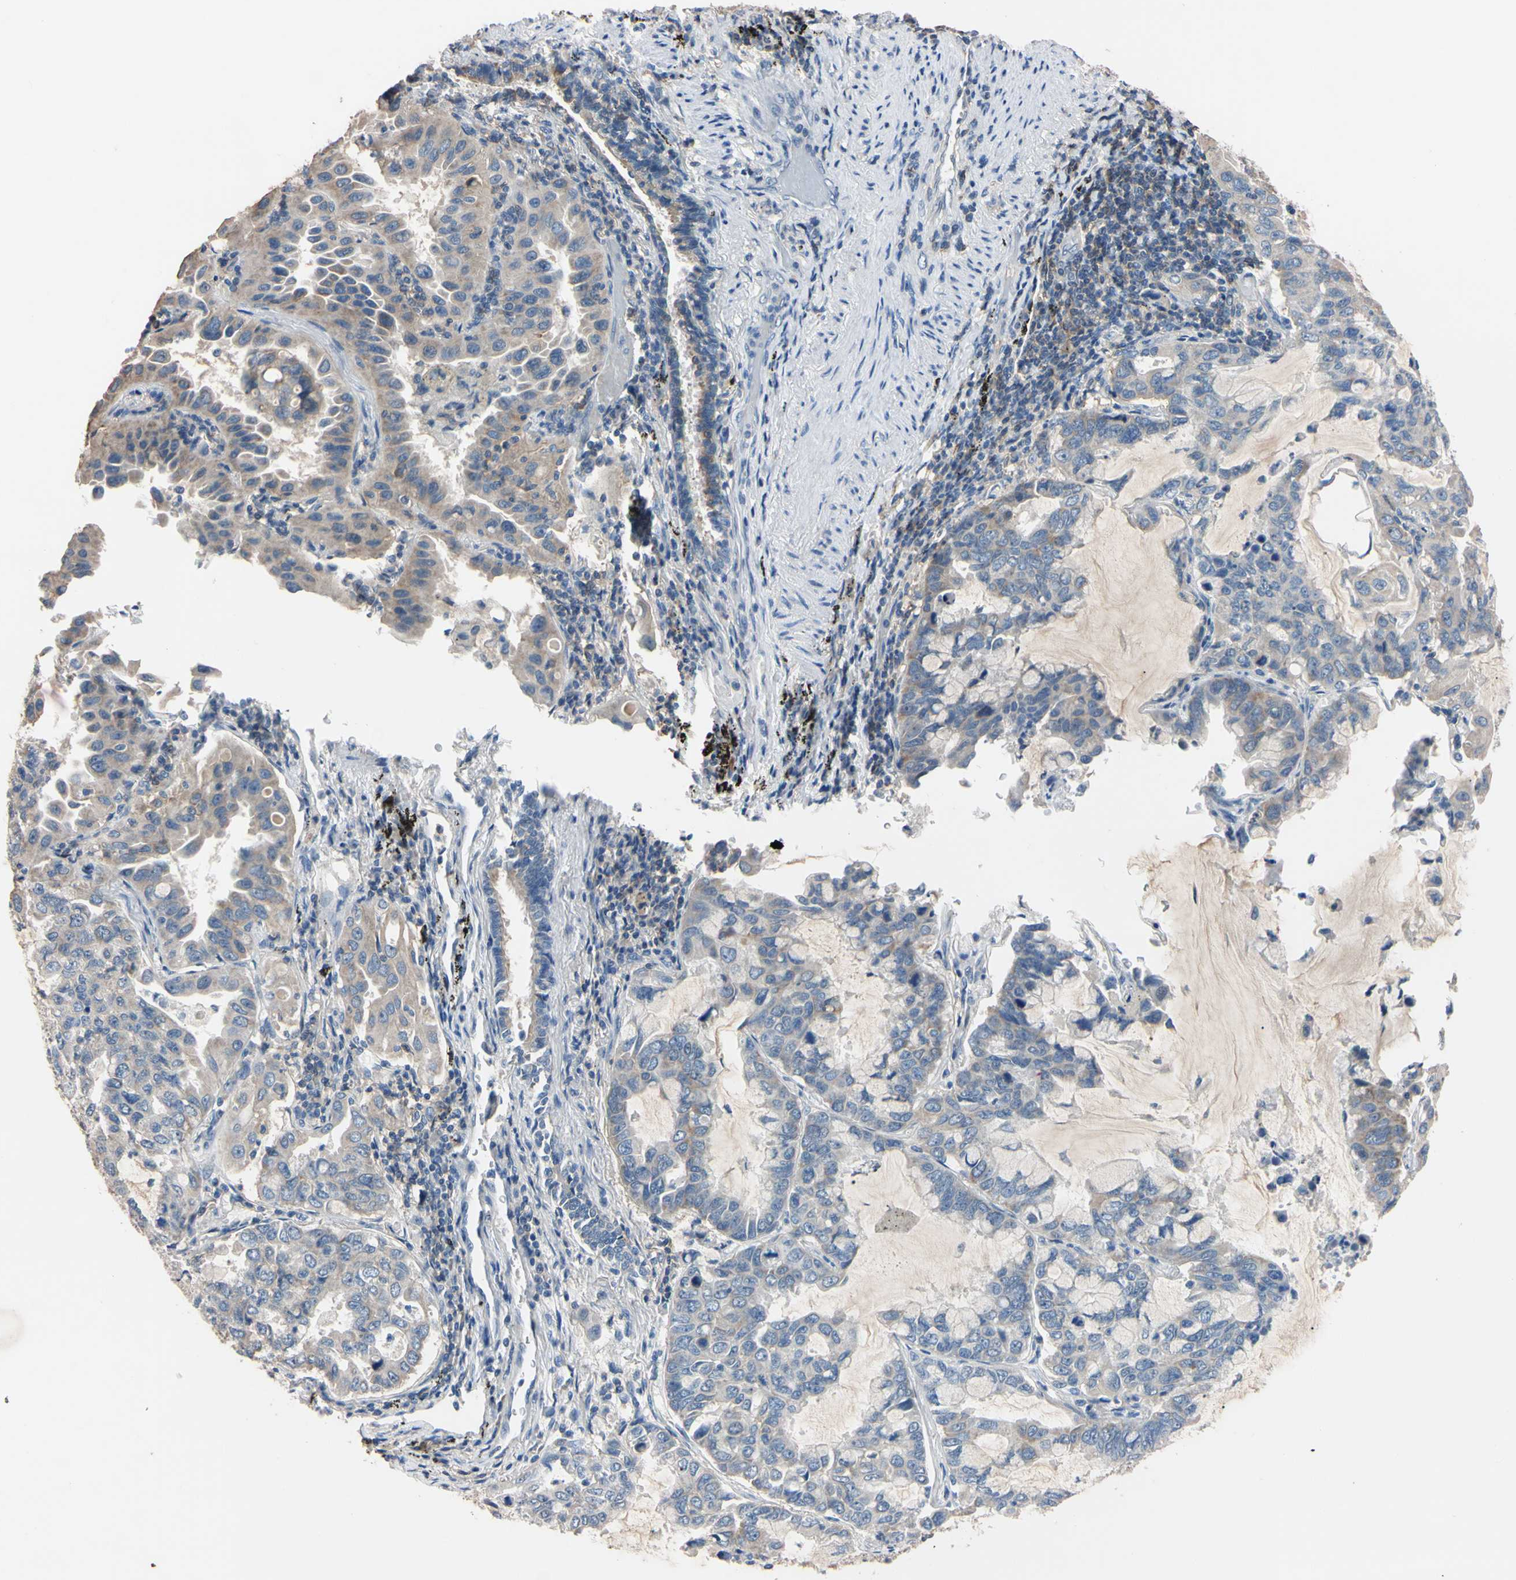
{"staining": {"intensity": "weak", "quantity": "<25%", "location": "cytoplasmic/membranous"}, "tissue": "lung cancer", "cell_type": "Tumor cells", "image_type": "cancer", "snomed": [{"axis": "morphology", "description": "Adenocarcinoma, NOS"}, {"axis": "topography", "description": "Lung"}], "caption": "Tumor cells are negative for protein expression in human adenocarcinoma (lung). The staining was performed using DAB to visualize the protein expression in brown, while the nuclei were stained in blue with hematoxylin (Magnification: 20x).", "gene": "PNKD", "patient": {"sex": "male", "age": 64}}